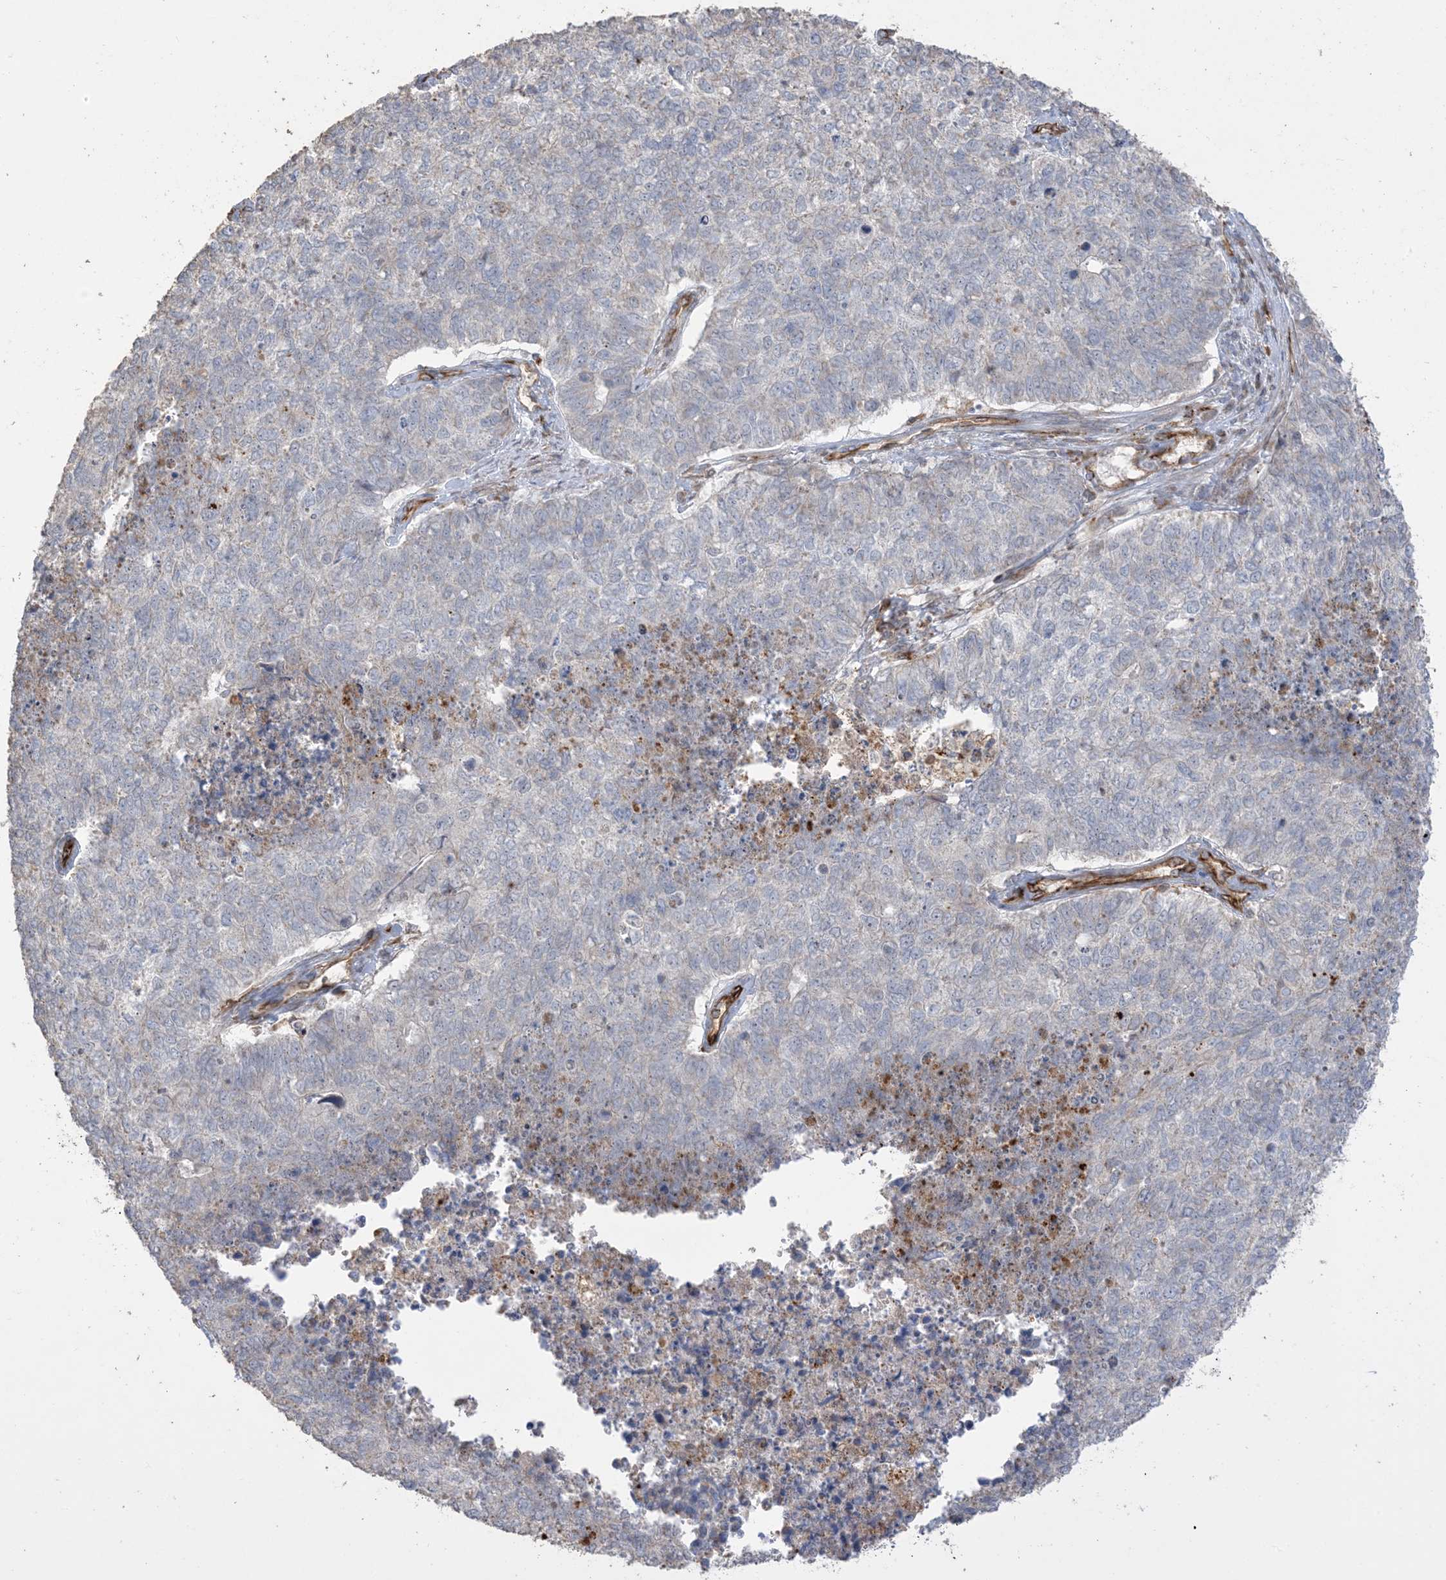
{"staining": {"intensity": "negative", "quantity": "none", "location": "none"}, "tissue": "cervical cancer", "cell_type": "Tumor cells", "image_type": "cancer", "snomed": [{"axis": "morphology", "description": "Squamous cell carcinoma, NOS"}, {"axis": "topography", "description": "Cervix"}], "caption": "DAB immunohistochemical staining of human squamous cell carcinoma (cervical) reveals no significant expression in tumor cells.", "gene": "AGA", "patient": {"sex": "female", "age": 63}}